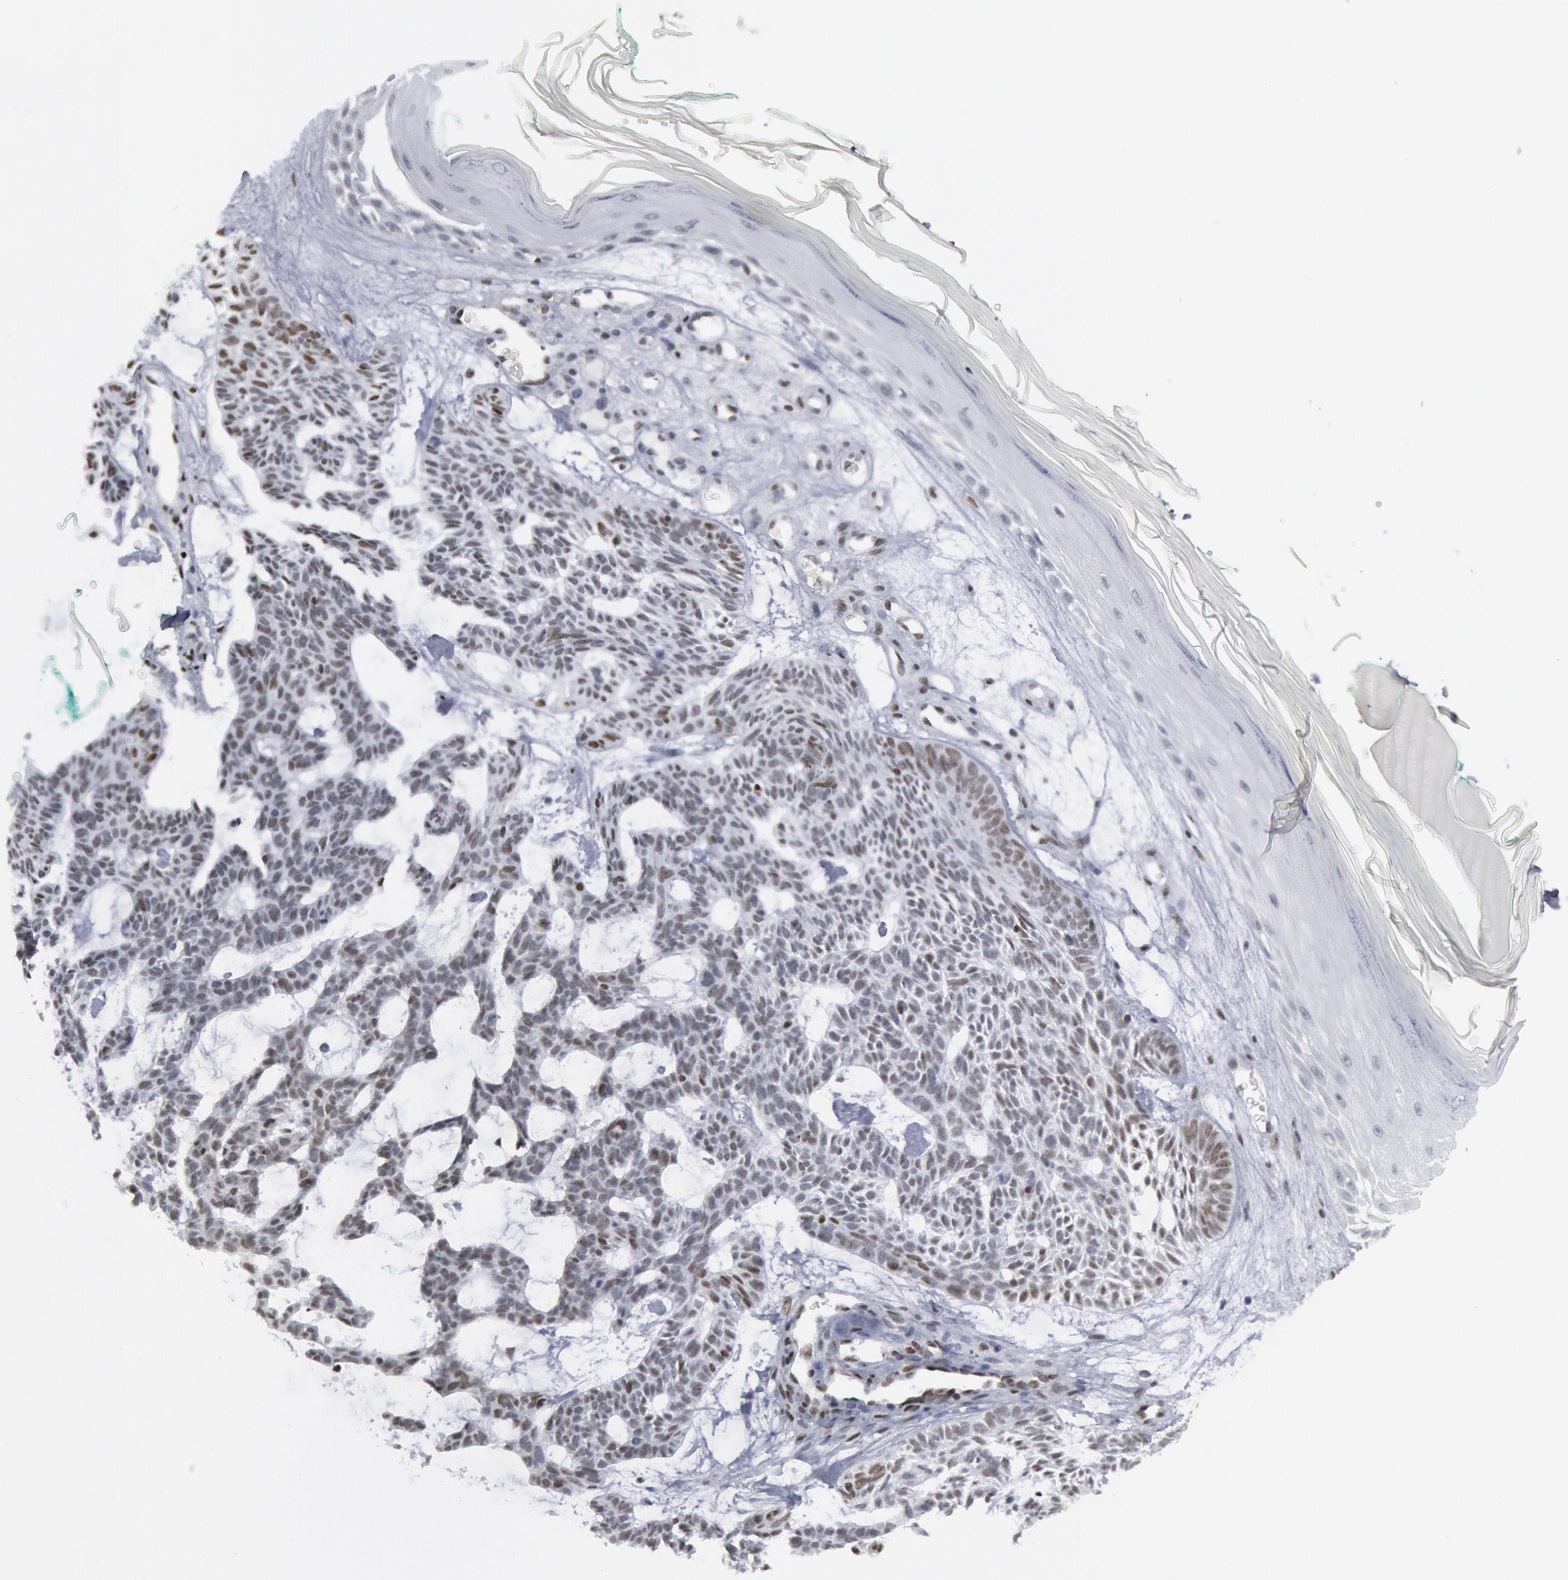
{"staining": {"intensity": "weak", "quantity": "<25%", "location": "nuclear"}, "tissue": "skin cancer", "cell_type": "Tumor cells", "image_type": "cancer", "snomed": [{"axis": "morphology", "description": "Basal cell carcinoma"}, {"axis": "topography", "description": "Skin"}], "caption": "IHC histopathology image of neoplastic tissue: human skin basal cell carcinoma stained with DAB reveals no significant protein positivity in tumor cells. The staining was performed using DAB to visualize the protein expression in brown, while the nuclei were stained in blue with hematoxylin (Magnification: 20x).", "gene": "MECP2", "patient": {"sex": "male", "age": 75}}